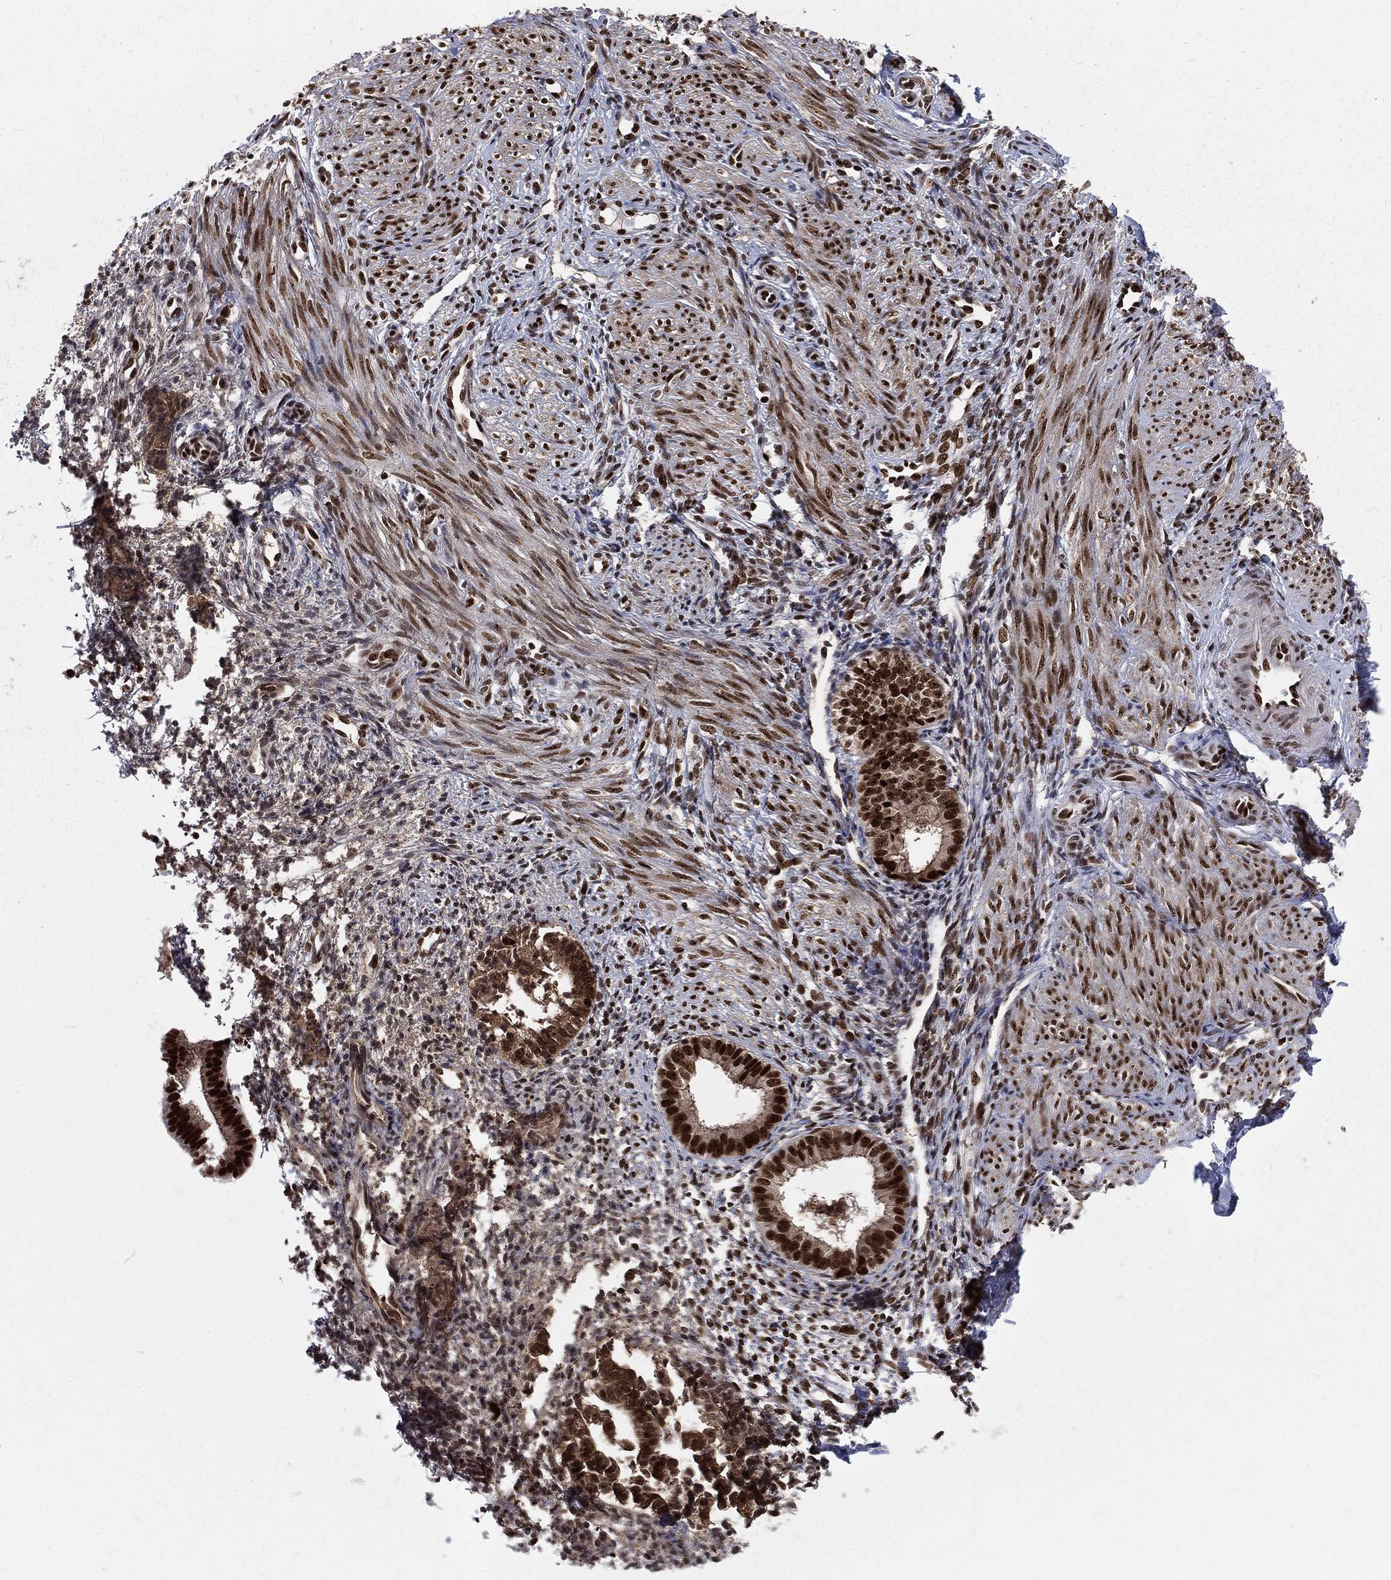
{"staining": {"intensity": "strong", "quantity": ">75%", "location": "nuclear"}, "tissue": "endometrium", "cell_type": "Cells in endometrial stroma", "image_type": "normal", "snomed": [{"axis": "morphology", "description": "Normal tissue, NOS"}, {"axis": "topography", "description": "Endometrium"}], "caption": "Immunohistochemistry (IHC) of normal human endometrium reveals high levels of strong nuclear positivity in about >75% of cells in endometrial stroma. (brown staining indicates protein expression, while blue staining denotes nuclei).", "gene": "POLB", "patient": {"sex": "female", "age": 47}}